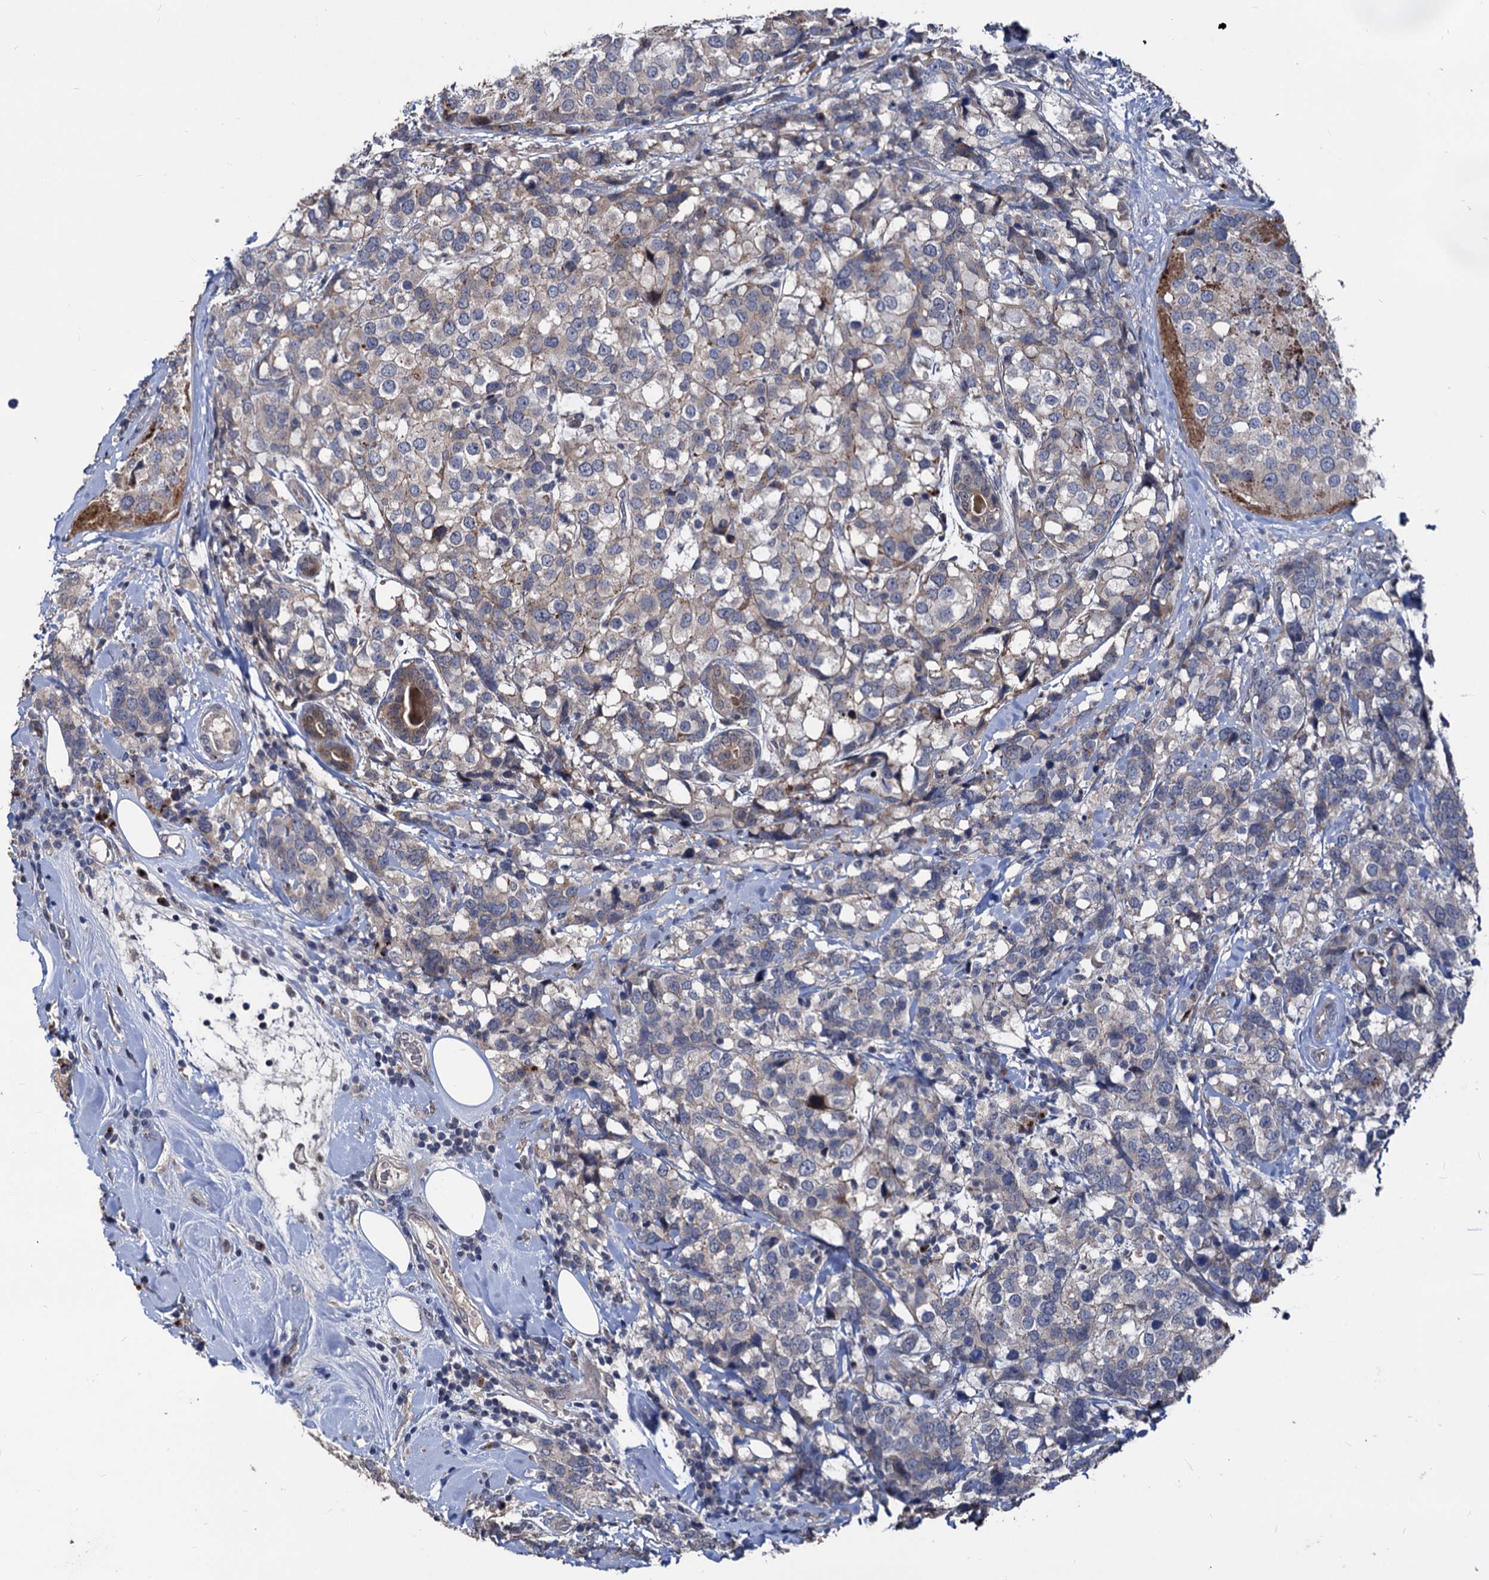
{"staining": {"intensity": "negative", "quantity": "none", "location": "none"}, "tissue": "breast cancer", "cell_type": "Tumor cells", "image_type": "cancer", "snomed": [{"axis": "morphology", "description": "Lobular carcinoma"}, {"axis": "topography", "description": "Breast"}], "caption": "Breast cancer stained for a protein using immunohistochemistry shows no positivity tumor cells.", "gene": "SMAGP", "patient": {"sex": "female", "age": 59}}